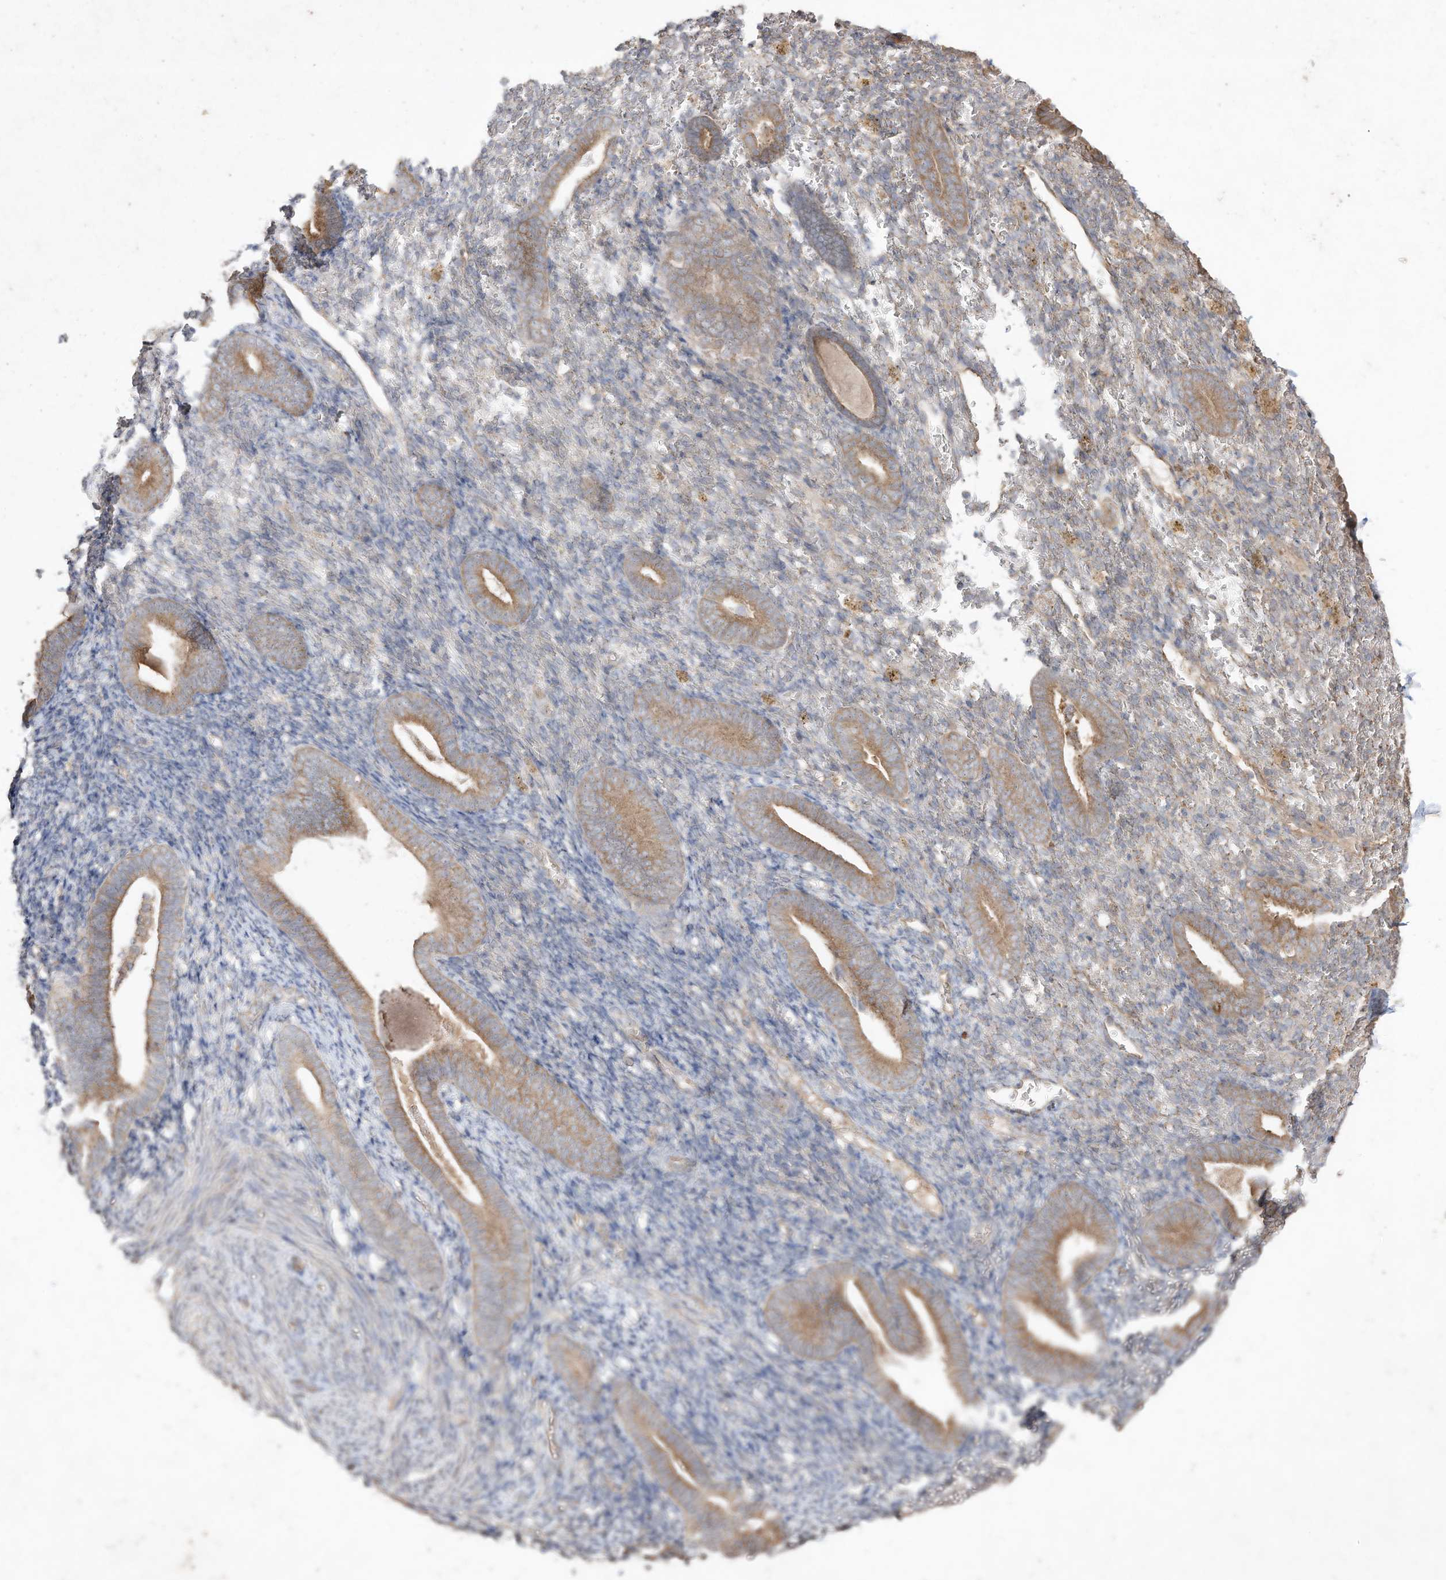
{"staining": {"intensity": "weak", "quantity": "25%-75%", "location": "cytoplasmic/membranous"}, "tissue": "endometrium", "cell_type": "Cells in endometrial stroma", "image_type": "normal", "snomed": [{"axis": "morphology", "description": "Normal tissue, NOS"}, {"axis": "topography", "description": "Endometrium"}], "caption": "Immunohistochemical staining of benign human endometrium exhibits low levels of weak cytoplasmic/membranous staining in approximately 25%-75% of cells in endometrial stroma. (DAB (3,3'-diaminobenzidine) IHC, brown staining for protein, blue staining for nuclei).", "gene": "DYNC1I2", "patient": {"sex": "female", "age": 51}}